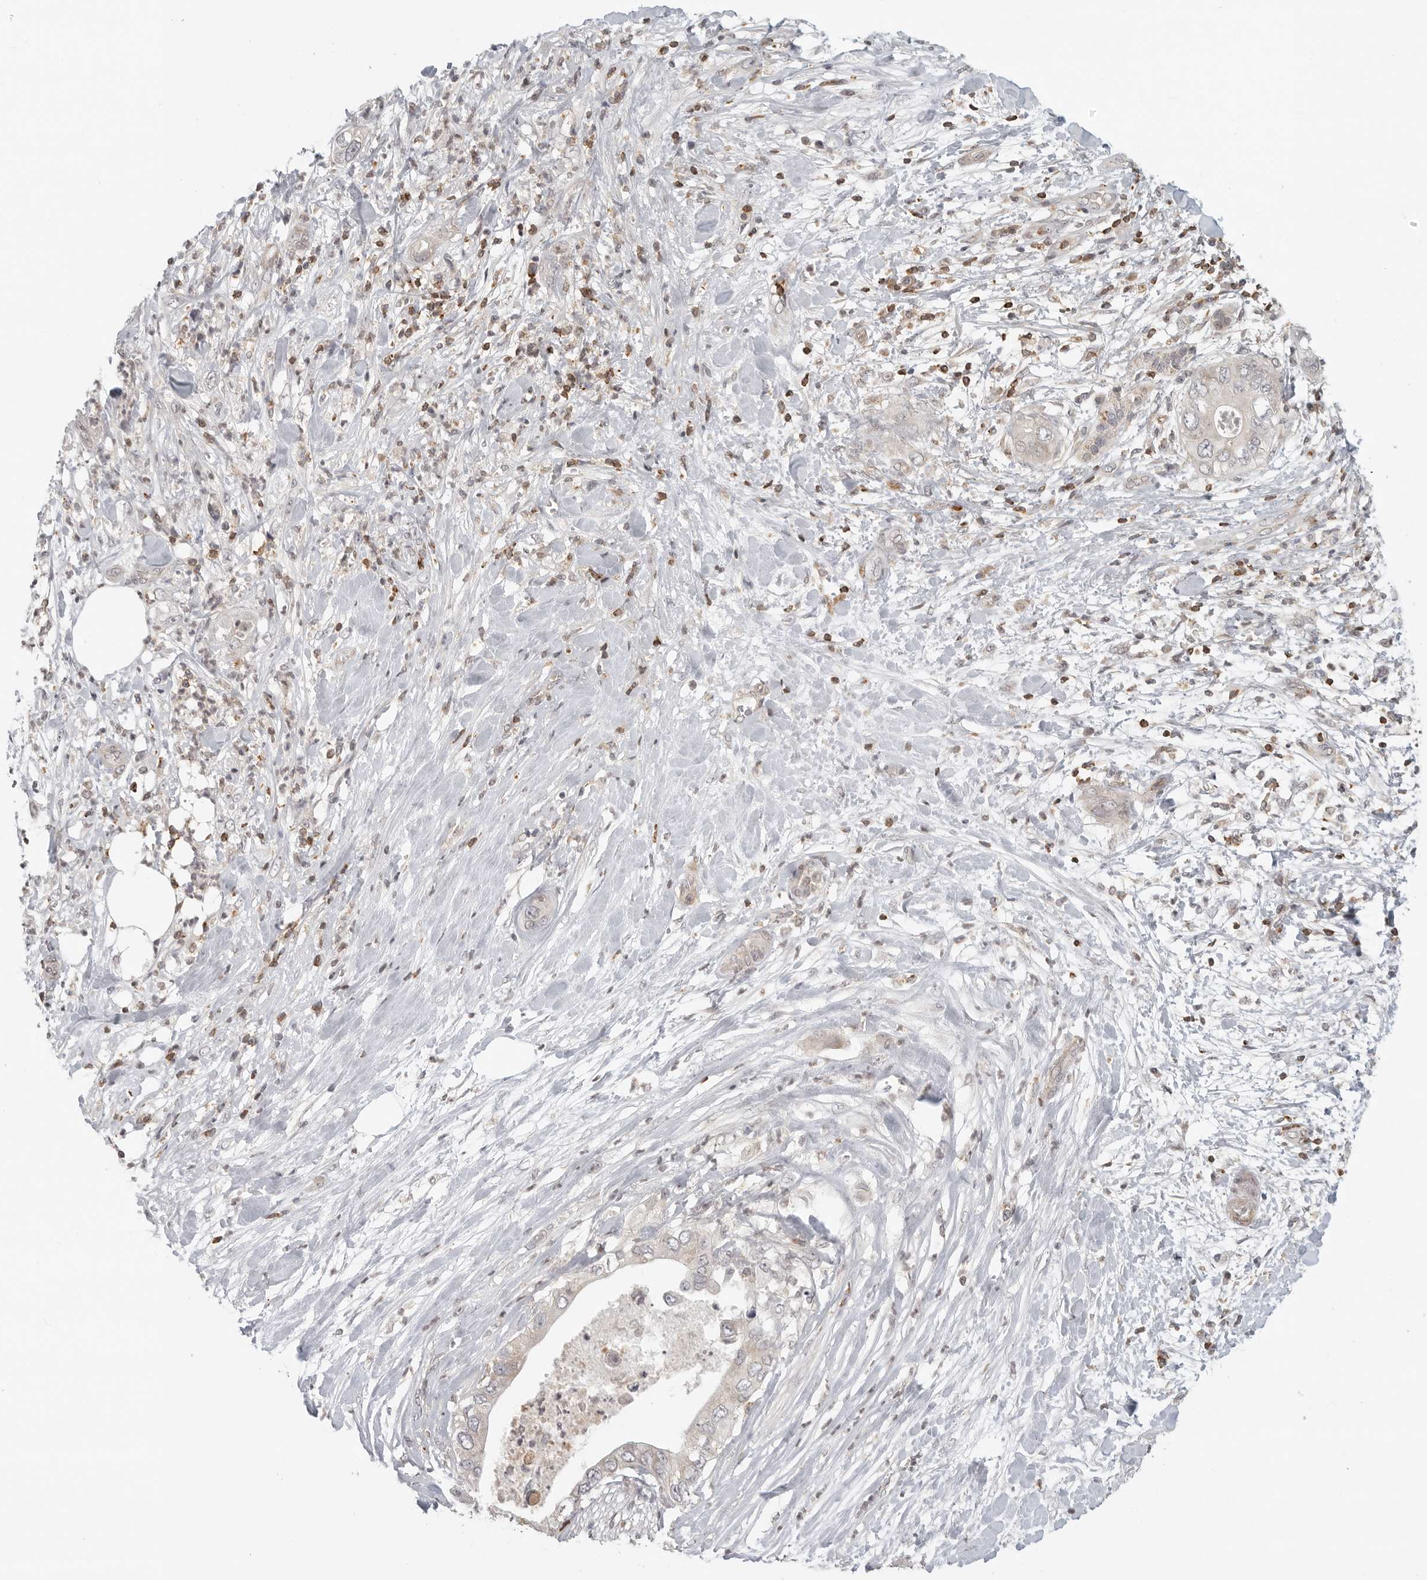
{"staining": {"intensity": "weak", "quantity": "<25%", "location": "cytoplasmic/membranous"}, "tissue": "pancreatic cancer", "cell_type": "Tumor cells", "image_type": "cancer", "snomed": [{"axis": "morphology", "description": "Adenocarcinoma, NOS"}, {"axis": "topography", "description": "Pancreas"}], "caption": "This is an immunohistochemistry histopathology image of human pancreatic cancer (adenocarcinoma). There is no positivity in tumor cells.", "gene": "SH3KBP1", "patient": {"sex": "female", "age": 78}}